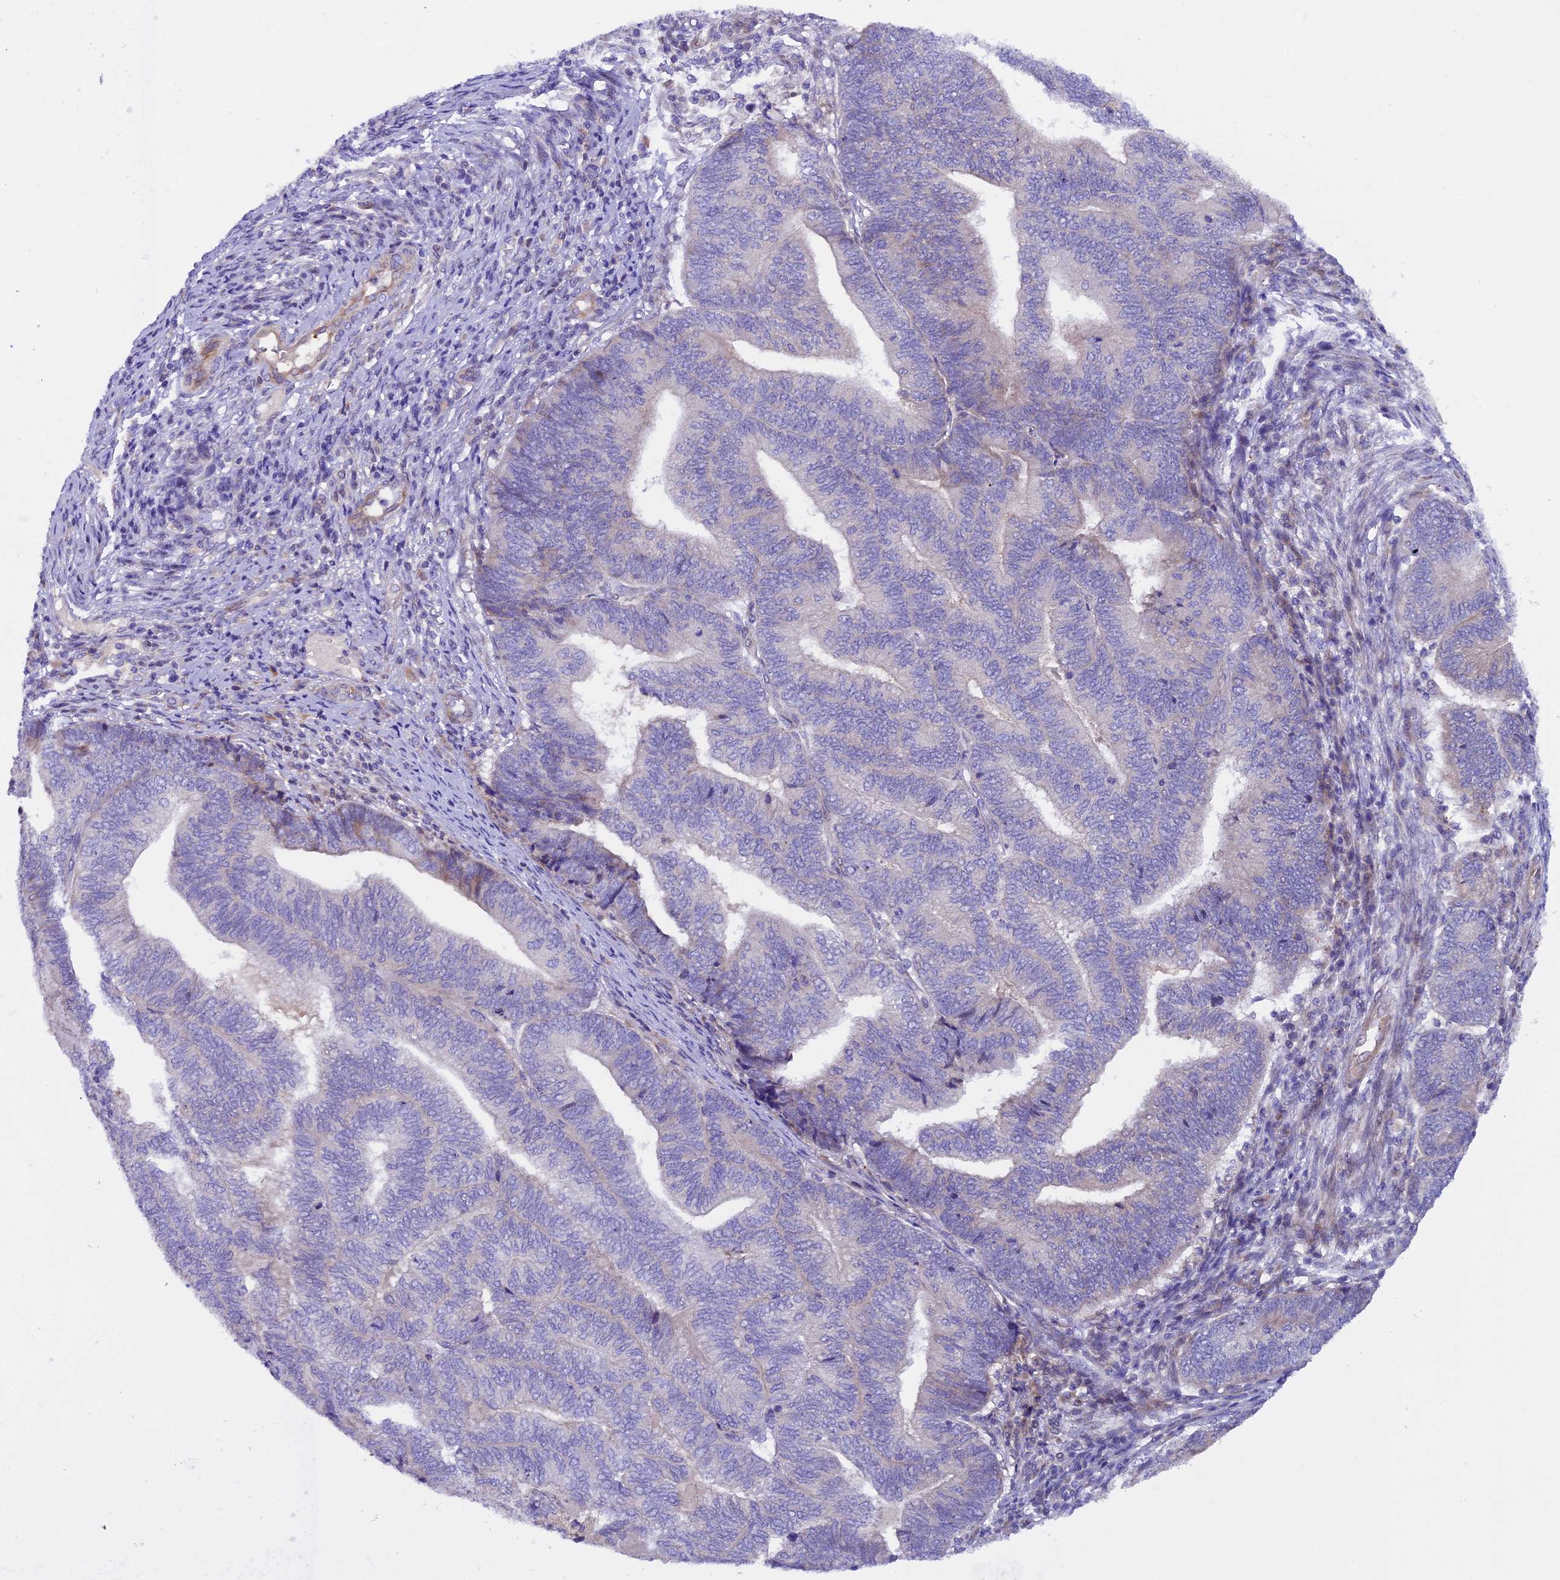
{"staining": {"intensity": "weak", "quantity": "<25%", "location": "cytoplasmic/membranous"}, "tissue": "endometrial cancer", "cell_type": "Tumor cells", "image_type": "cancer", "snomed": [{"axis": "morphology", "description": "Adenocarcinoma, NOS"}, {"axis": "topography", "description": "Uterus"}, {"axis": "topography", "description": "Endometrium"}], "caption": "This is a image of immunohistochemistry (IHC) staining of adenocarcinoma (endometrial), which shows no expression in tumor cells. (DAB immunohistochemistry (IHC) with hematoxylin counter stain).", "gene": "PIGU", "patient": {"sex": "female", "age": 70}}